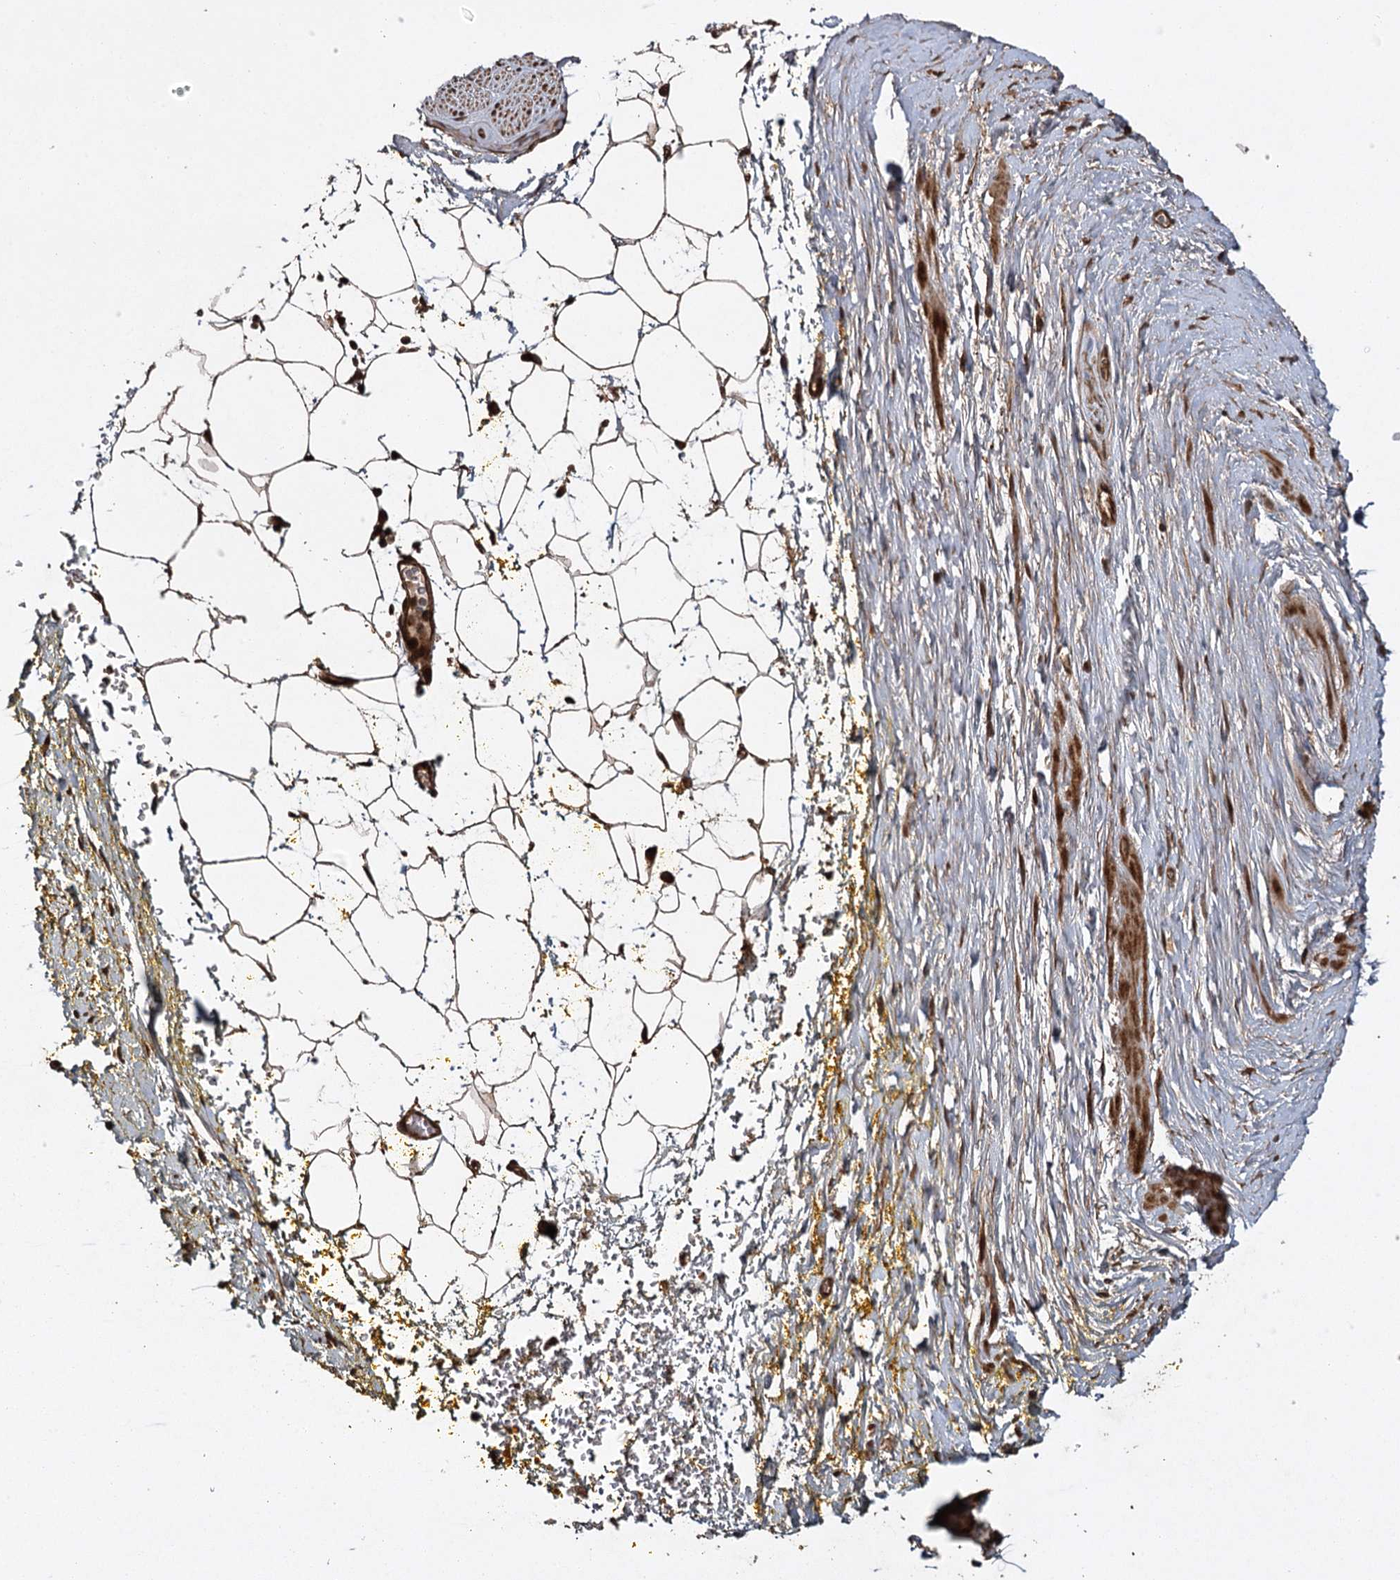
{"staining": {"intensity": "strong", "quantity": ">75%", "location": "cytoplasmic/membranous"}, "tissue": "adipose tissue", "cell_type": "Adipocytes", "image_type": "normal", "snomed": [{"axis": "morphology", "description": "Normal tissue, NOS"}, {"axis": "morphology", "description": "Adenocarcinoma, Low grade"}, {"axis": "topography", "description": "Prostate"}, {"axis": "topography", "description": "Peripheral nerve tissue"}], "caption": "Immunohistochemical staining of benign human adipose tissue reveals high levels of strong cytoplasmic/membranous positivity in about >75% of adipocytes.", "gene": "RPAP3", "patient": {"sex": "male", "age": 63}}